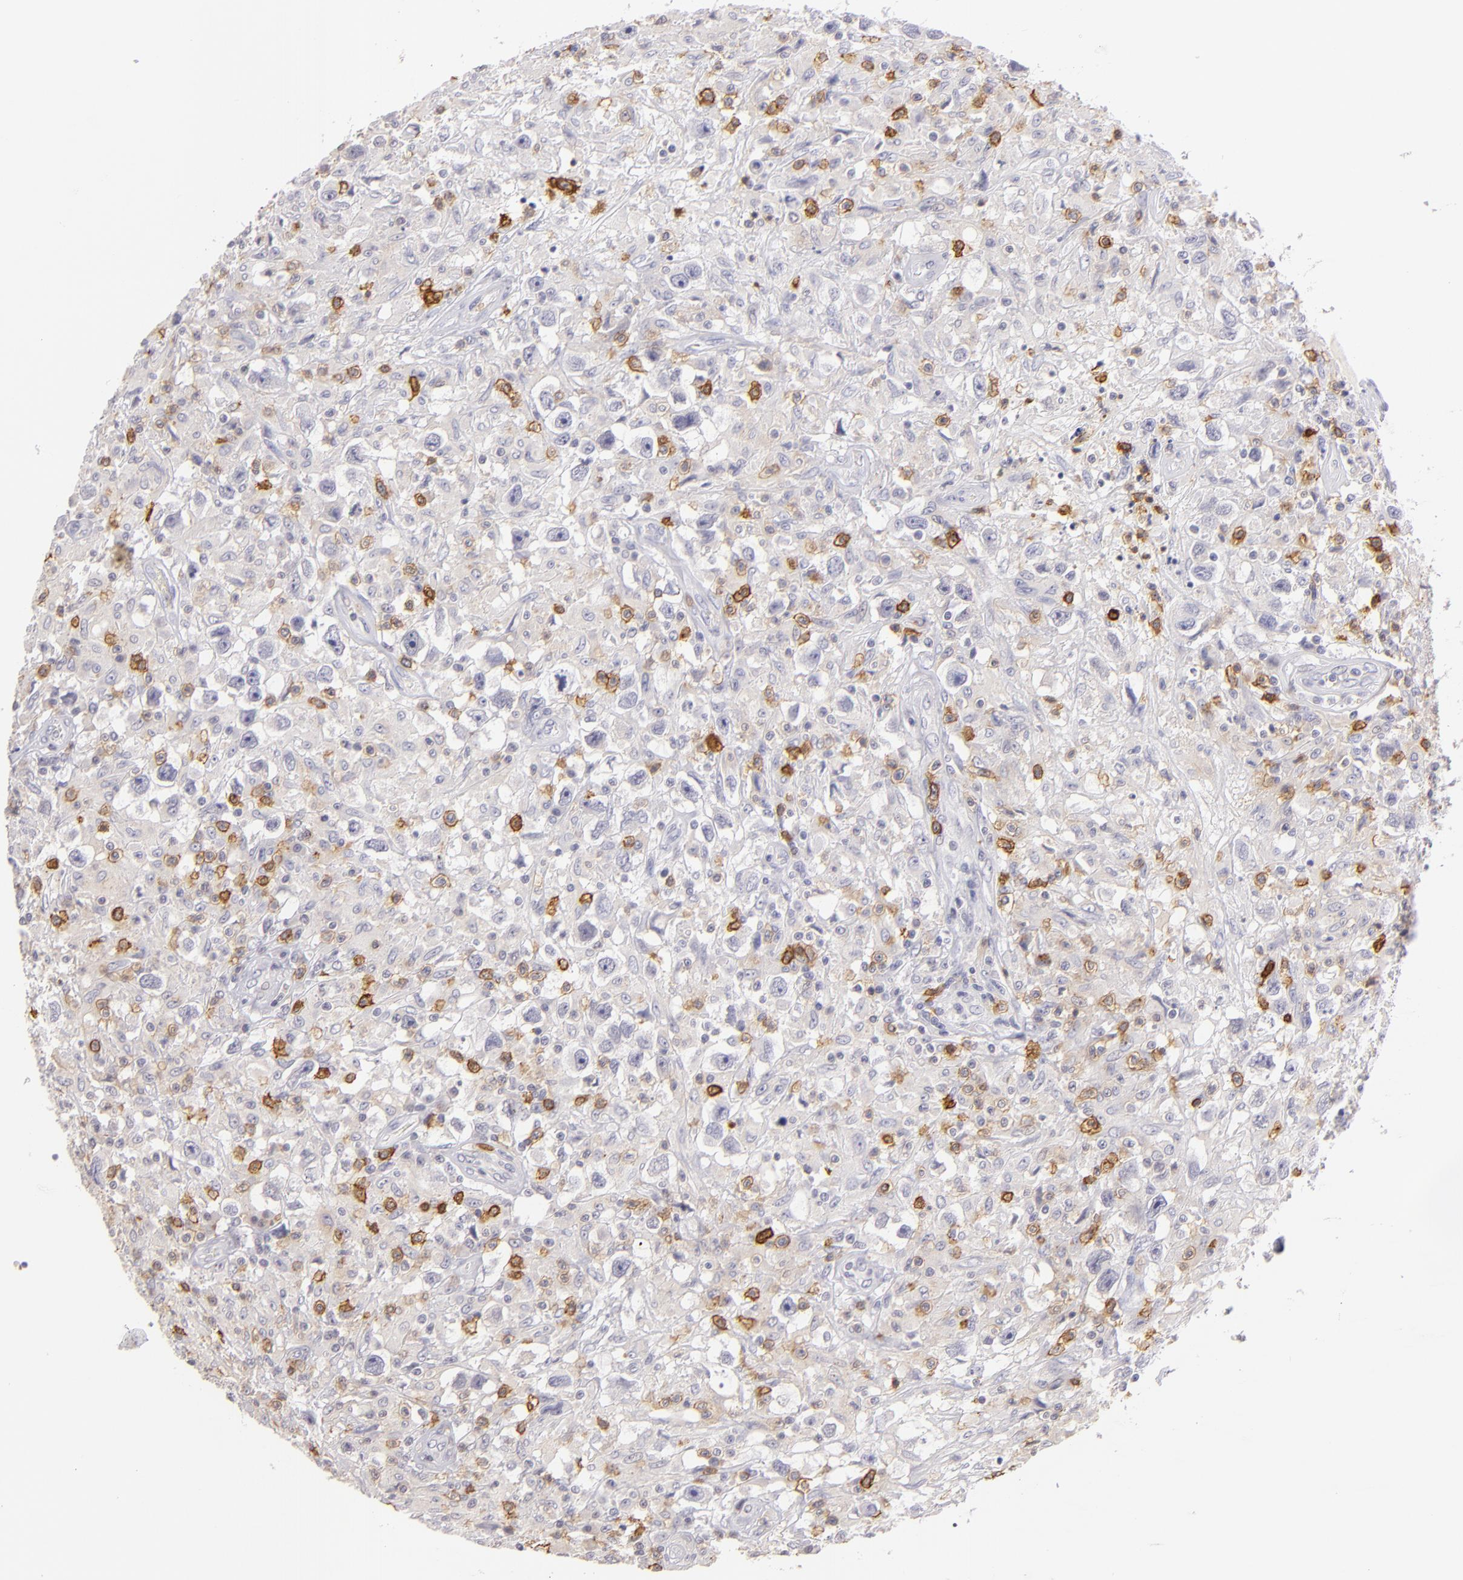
{"staining": {"intensity": "negative", "quantity": "none", "location": "none"}, "tissue": "testis cancer", "cell_type": "Tumor cells", "image_type": "cancer", "snomed": [{"axis": "morphology", "description": "Seminoma, NOS"}, {"axis": "topography", "description": "Testis"}], "caption": "A histopathology image of human testis cancer (seminoma) is negative for staining in tumor cells.", "gene": "IL2RA", "patient": {"sex": "male", "age": 34}}